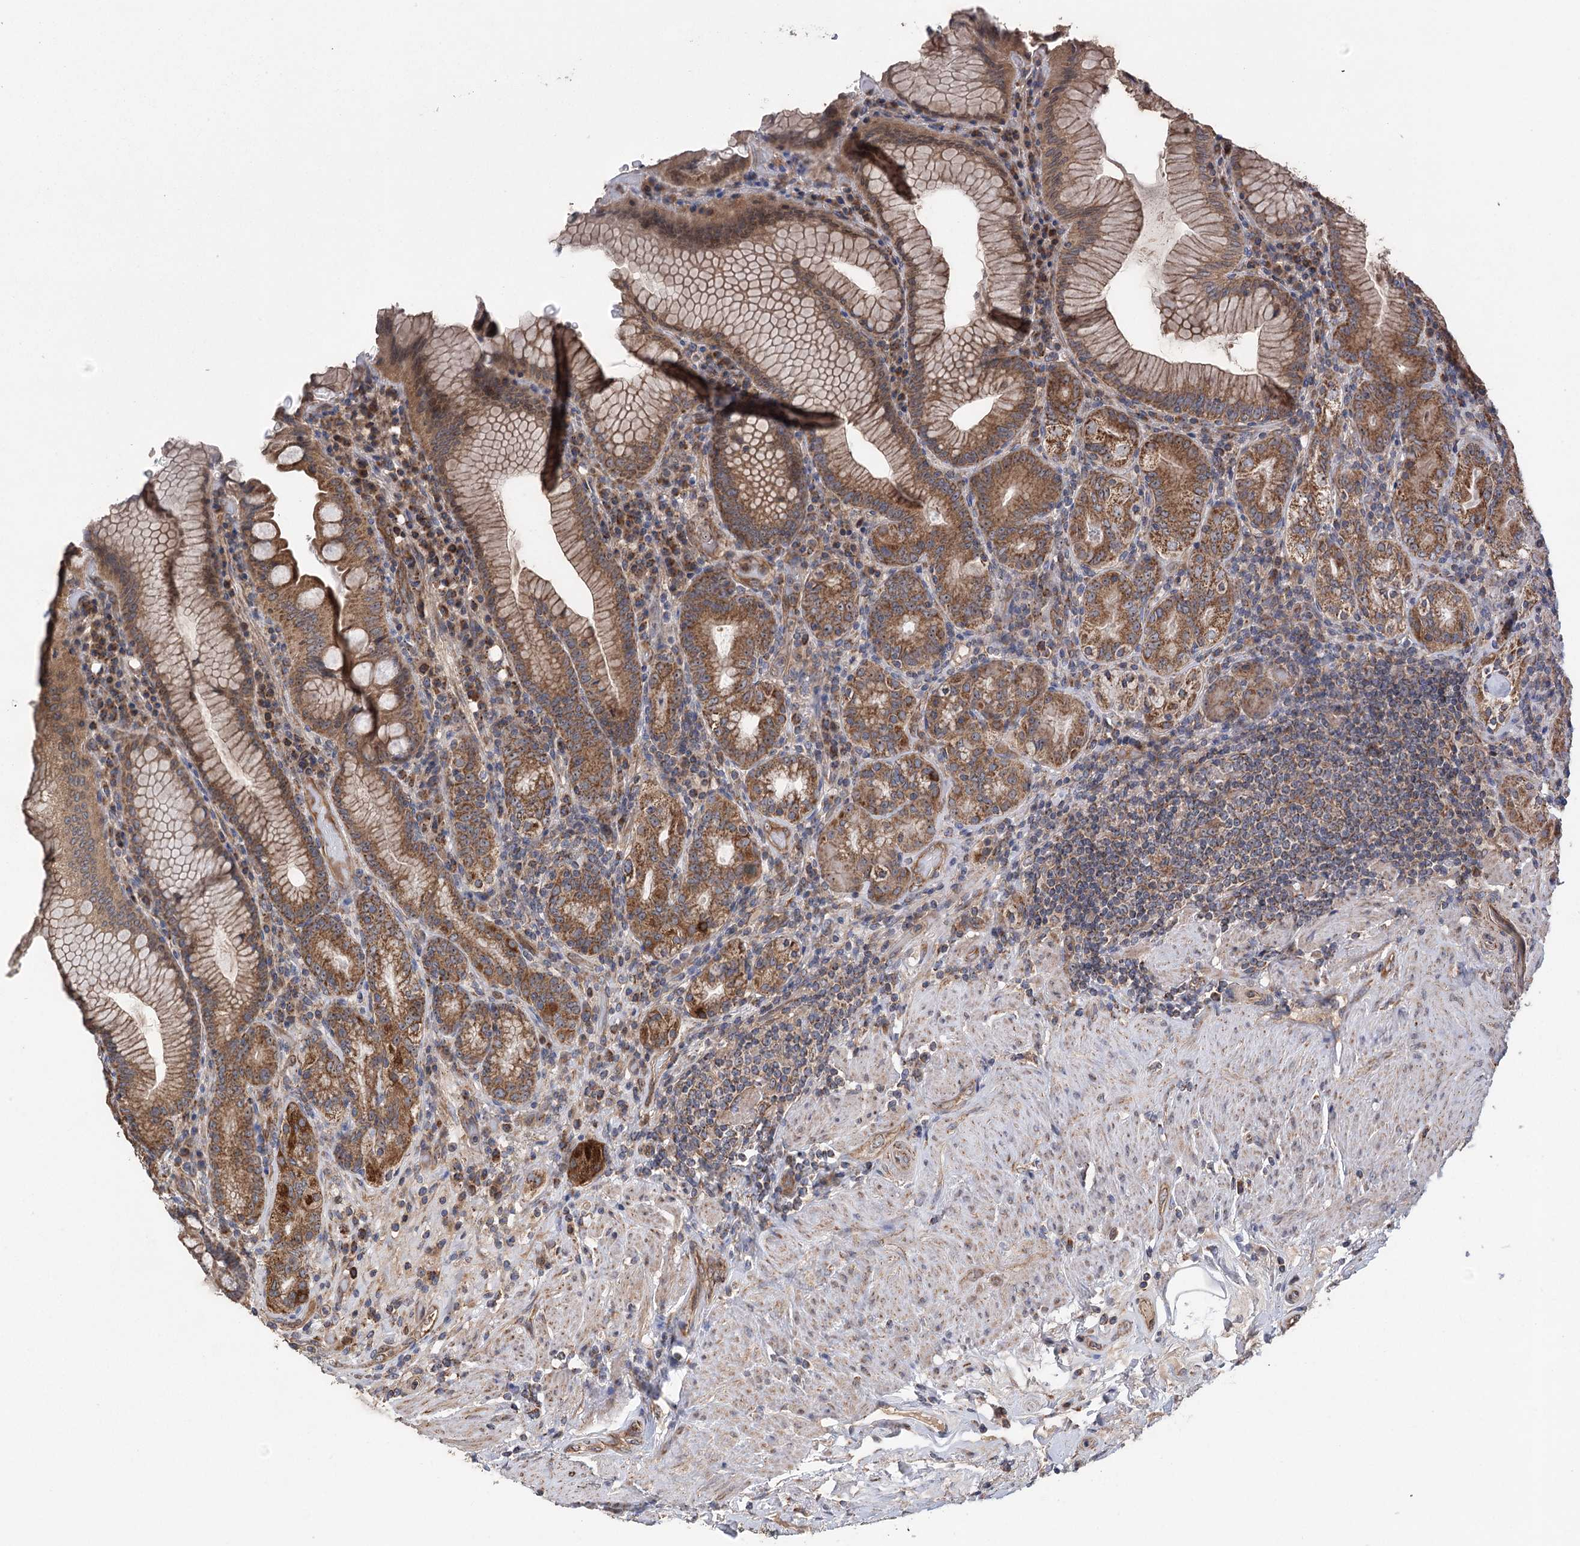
{"staining": {"intensity": "moderate", "quantity": ">75%", "location": "cytoplasmic/membranous"}, "tissue": "stomach", "cell_type": "Glandular cells", "image_type": "normal", "snomed": [{"axis": "morphology", "description": "Normal tissue, NOS"}, {"axis": "topography", "description": "Stomach, upper"}, {"axis": "topography", "description": "Stomach, lower"}], "caption": "DAB (3,3'-diaminobenzidine) immunohistochemical staining of benign human stomach demonstrates moderate cytoplasmic/membranous protein positivity in approximately >75% of glandular cells.", "gene": "RWDD4", "patient": {"sex": "female", "age": 76}}